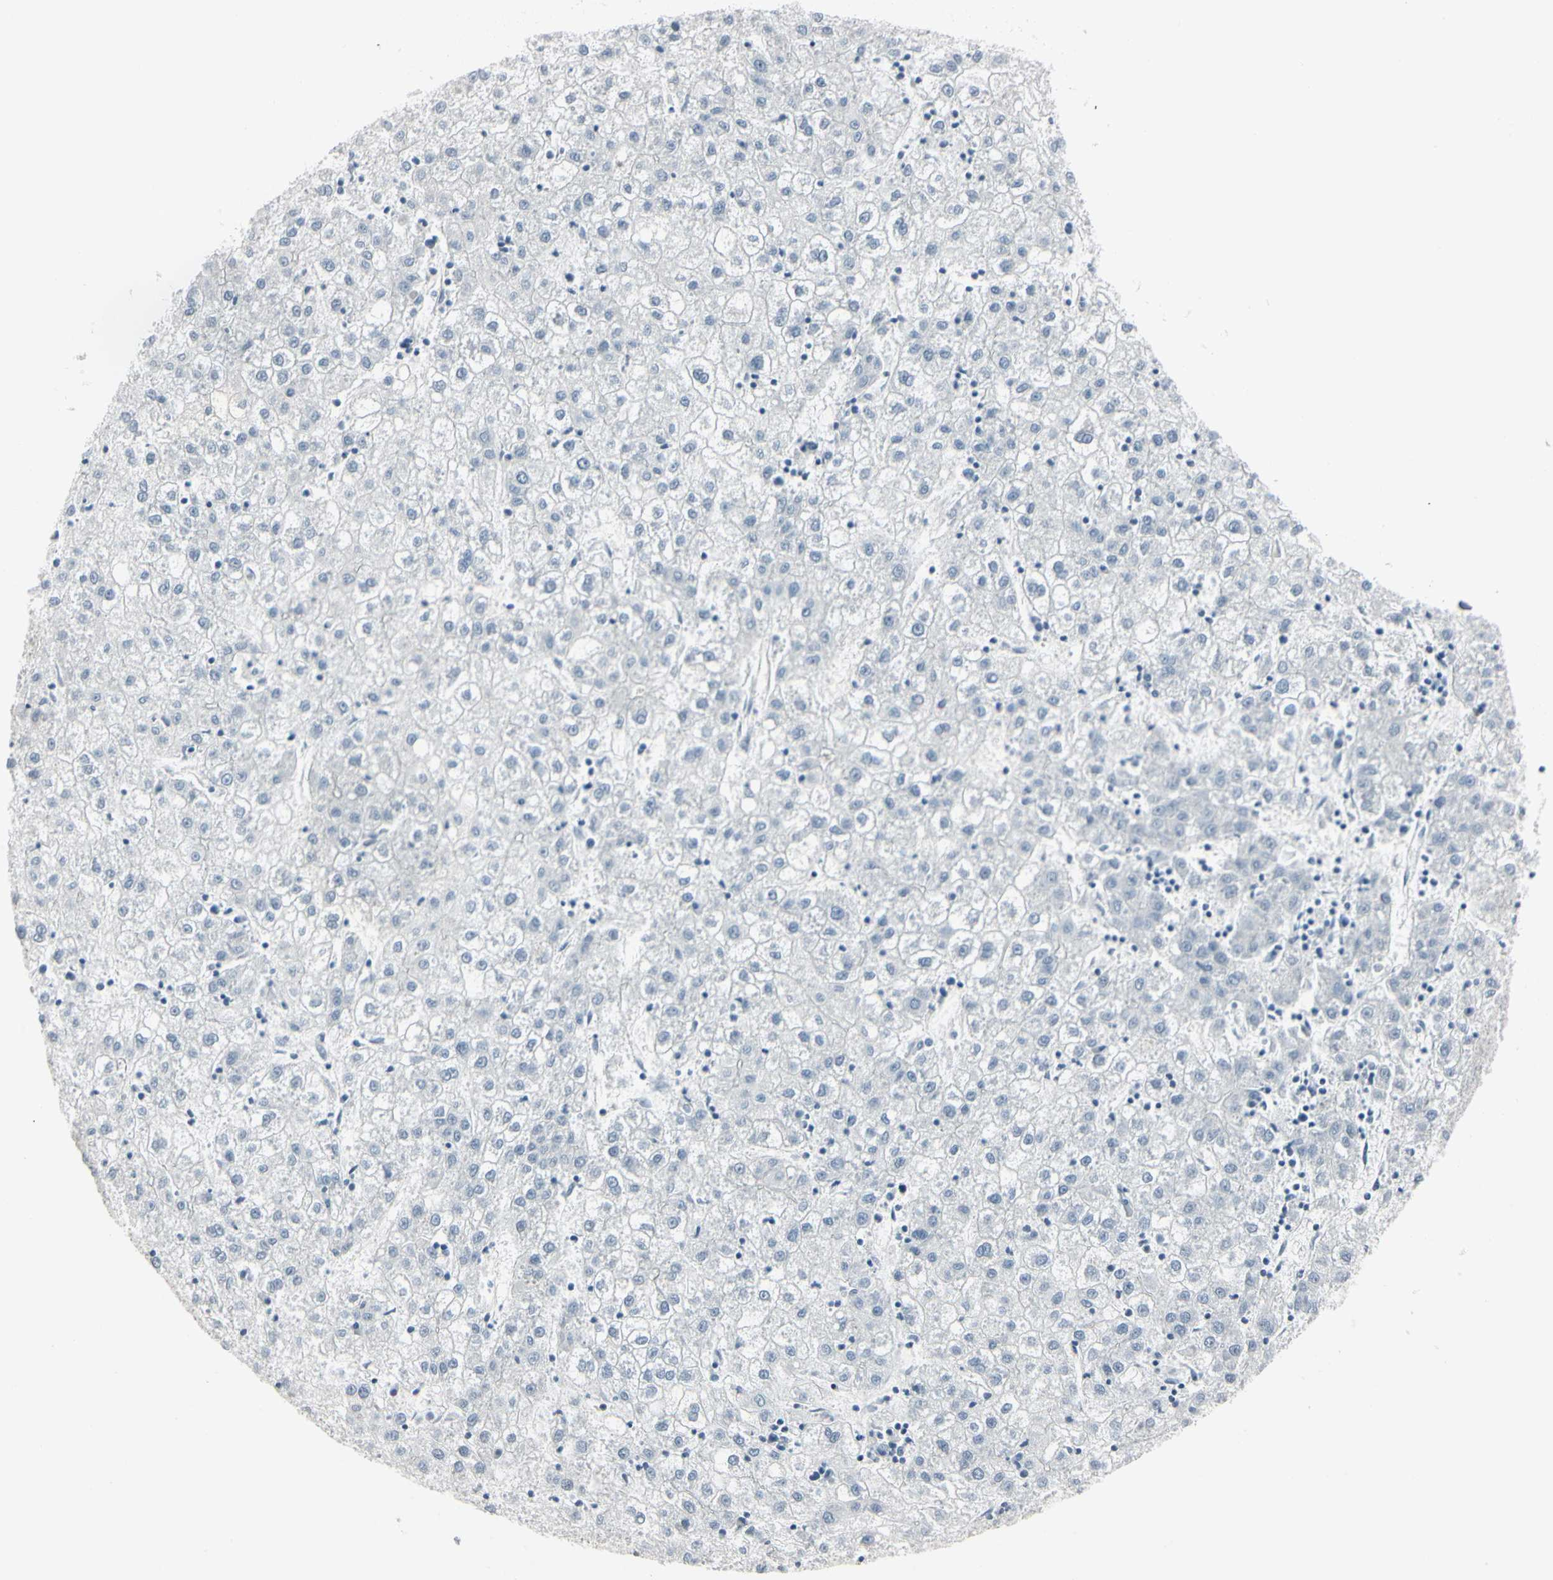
{"staining": {"intensity": "negative", "quantity": "none", "location": "none"}, "tissue": "liver cancer", "cell_type": "Tumor cells", "image_type": "cancer", "snomed": [{"axis": "morphology", "description": "Carcinoma, Hepatocellular, NOS"}, {"axis": "topography", "description": "Liver"}], "caption": "IHC of human liver hepatocellular carcinoma displays no positivity in tumor cells.", "gene": "DMPK", "patient": {"sex": "male", "age": 72}}